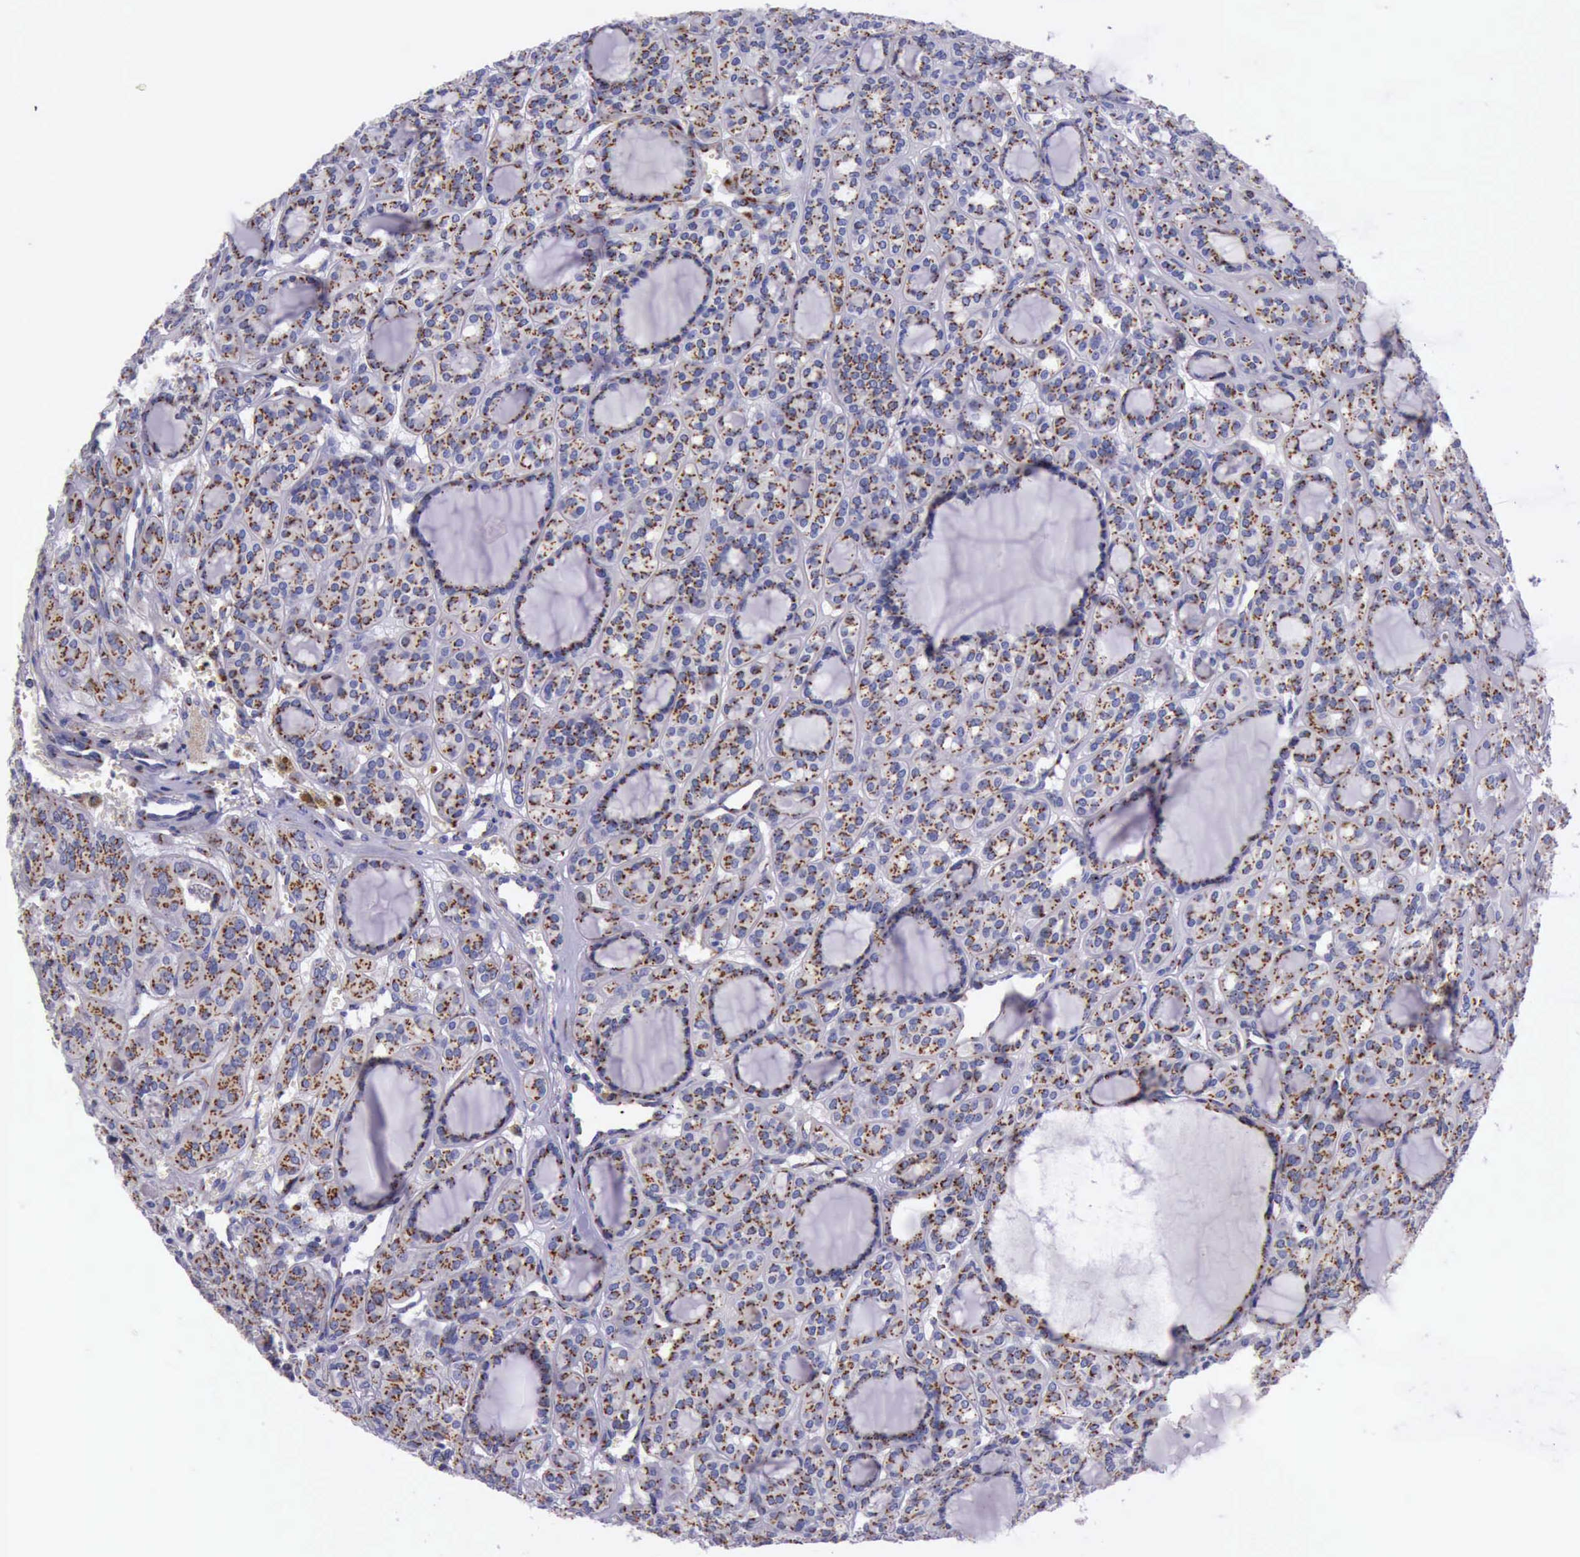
{"staining": {"intensity": "strong", "quantity": ">75%", "location": "cytoplasmic/membranous"}, "tissue": "thyroid cancer", "cell_type": "Tumor cells", "image_type": "cancer", "snomed": [{"axis": "morphology", "description": "Follicular adenoma carcinoma, NOS"}, {"axis": "topography", "description": "Thyroid gland"}], "caption": "Immunohistochemistry image of neoplastic tissue: thyroid follicular adenoma carcinoma stained using immunohistochemistry (IHC) exhibits high levels of strong protein expression localized specifically in the cytoplasmic/membranous of tumor cells, appearing as a cytoplasmic/membranous brown color.", "gene": "GOLGA5", "patient": {"sex": "female", "age": 71}}